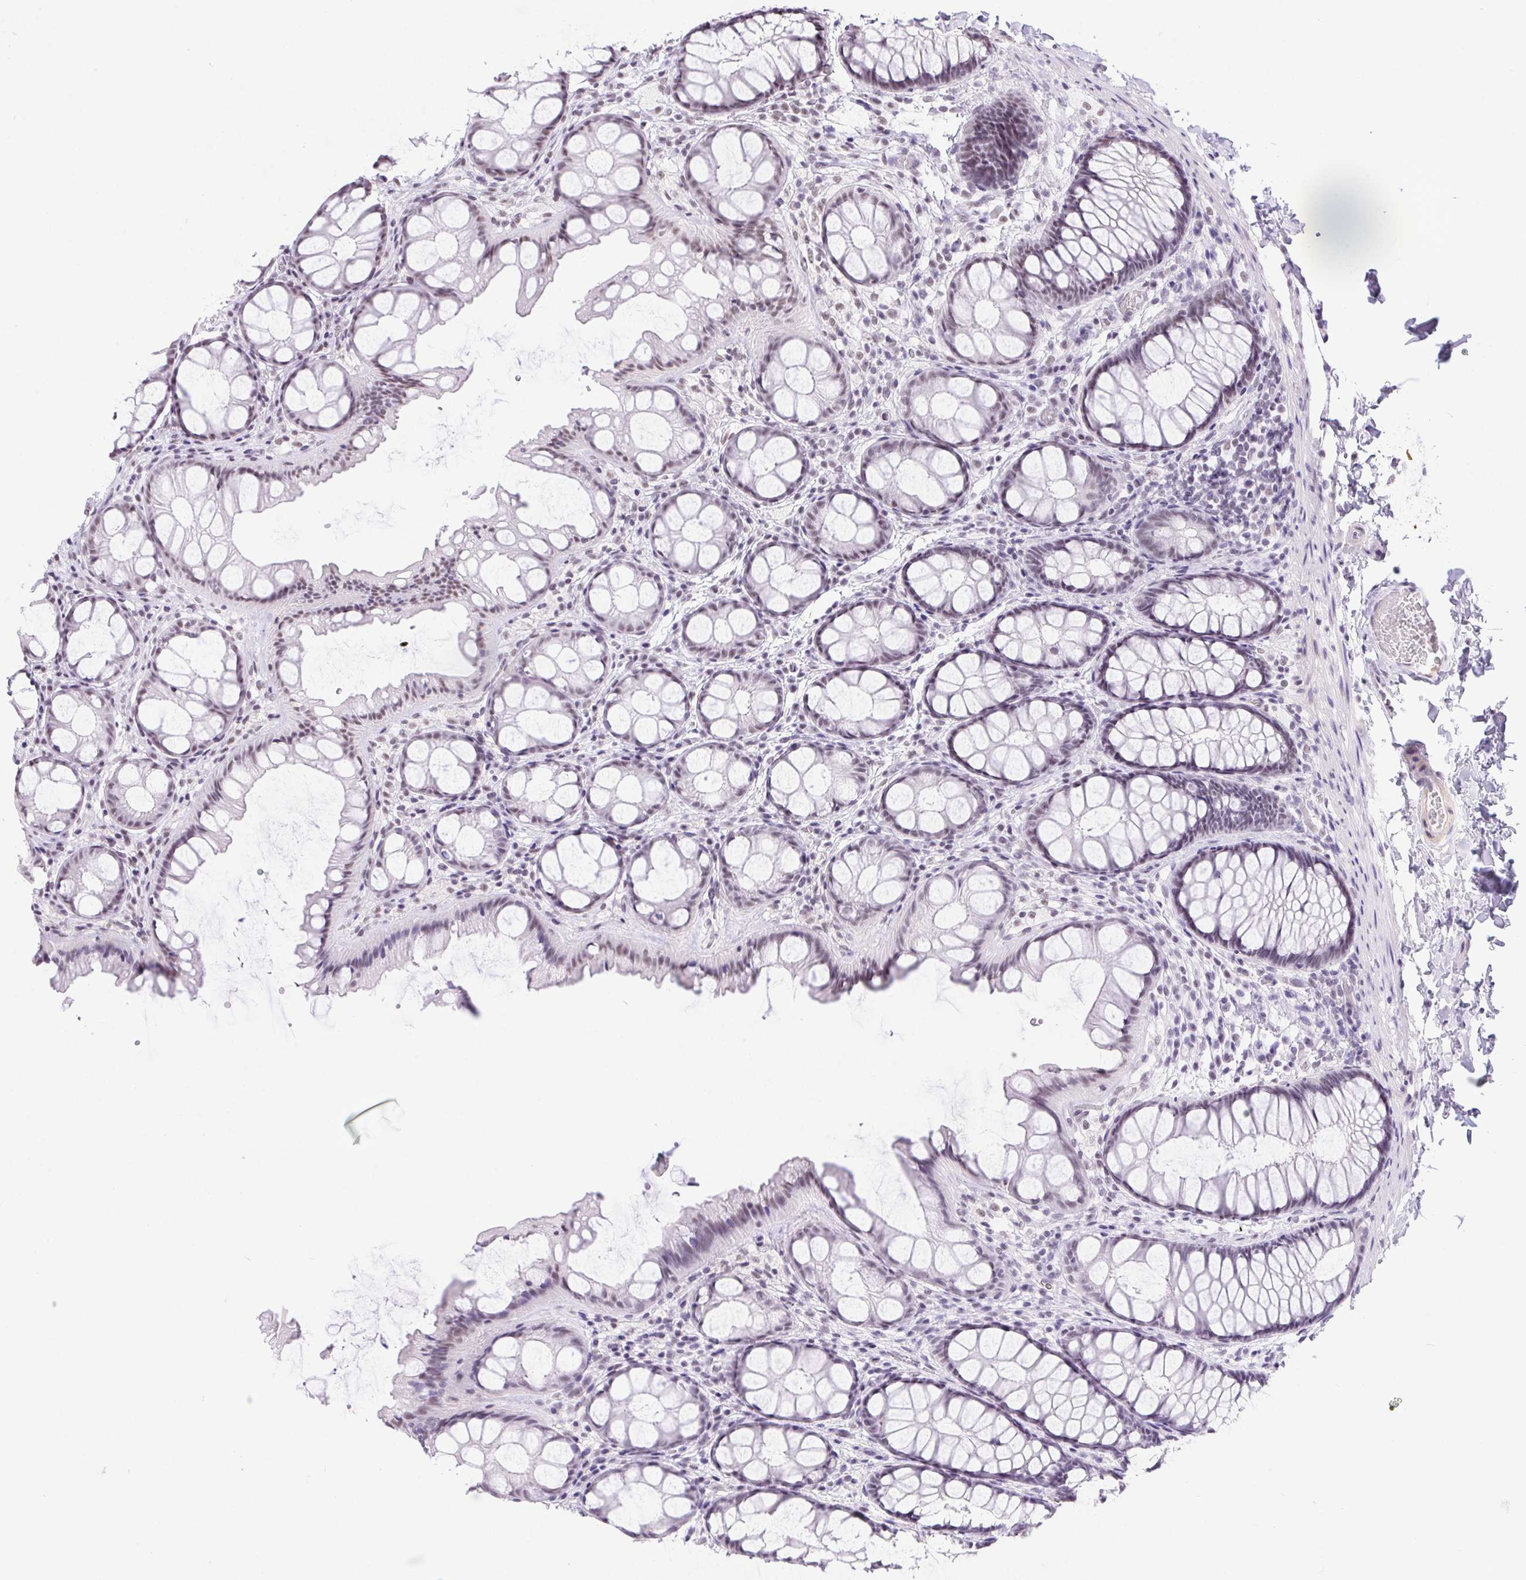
{"staining": {"intensity": "negative", "quantity": "none", "location": "none"}, "tissue": "colon", "cell_type": "Endothelial cells", "image_type": "normal", "snomed": [{"axis": "morphology", "description": "Normal tissue, NOS"}, {"axis": "topography", "description": "Colon"}], "caption": "A high-resolution micrograph shows immunohistochemistry (IHC) staining of benign colon, which shows no significant expression in endothelial cells. The staining was performed using DAB to visualize the protein expression in brown, while the nuclei were stained in blue with hematoxylin (Magnification: 20x).", "gene": "DDX17", "patient": {"sex": "male", "age": 47}}